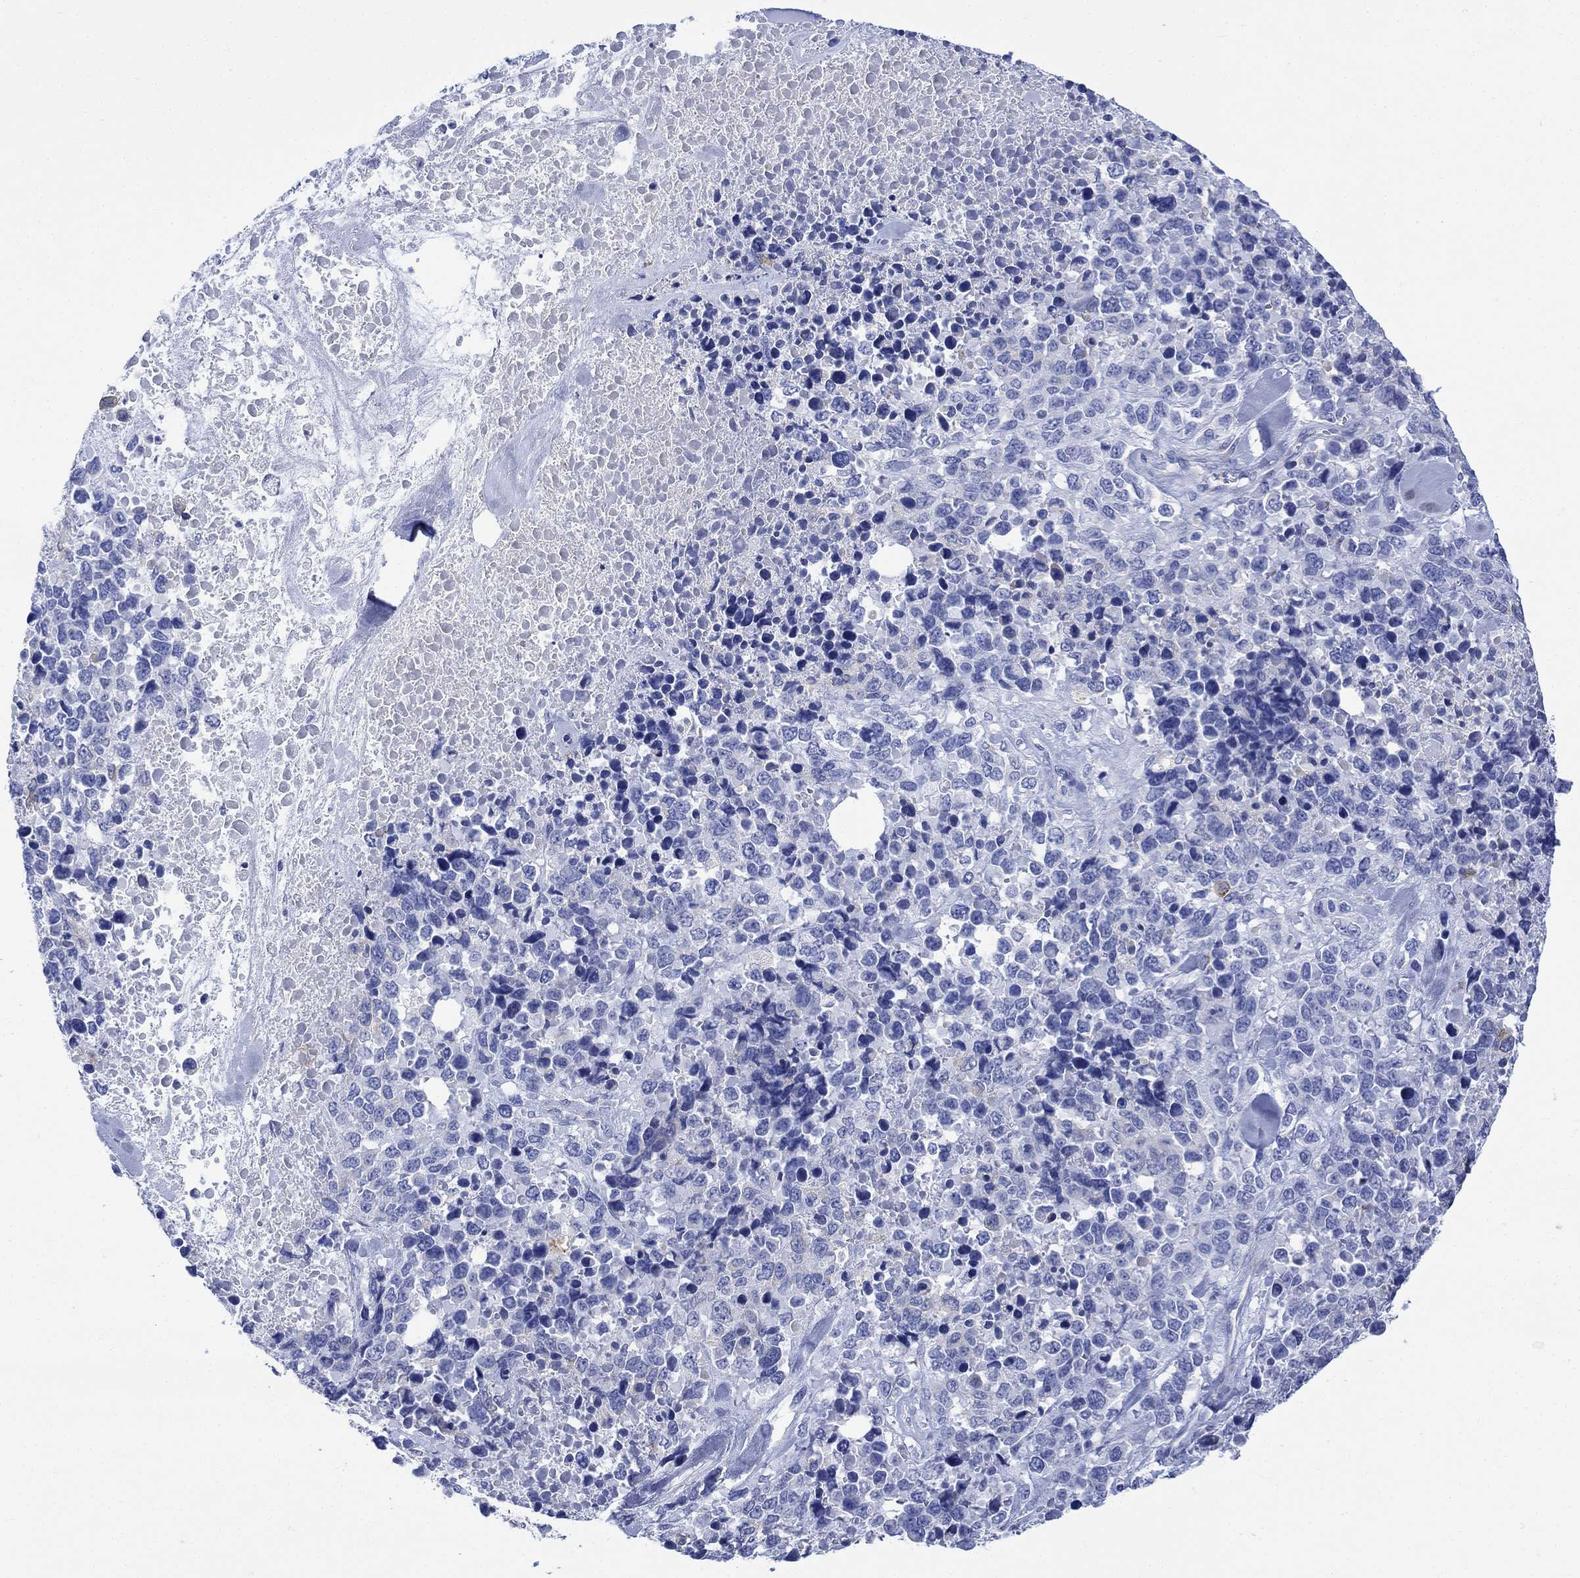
{"staining": {"intensity": "negative", "quantity": "none", "location": "none"}, "tissue": "melanoma", "cell_type": "Tumor cells", "image_type": "cancer", "snomed": [{"axis": "morphology", "description": "Malignant melanoma, Metastatic site"}, {"axis": "topography", "description": "Skin"}], "caption": "IHC micrograph of human malignant melanoma (metastatic site) stained for a protein (brown), which displays no expression in tumor cells.", "gene": "MYL1", "patient": {"sex": "male", "age": 84}}